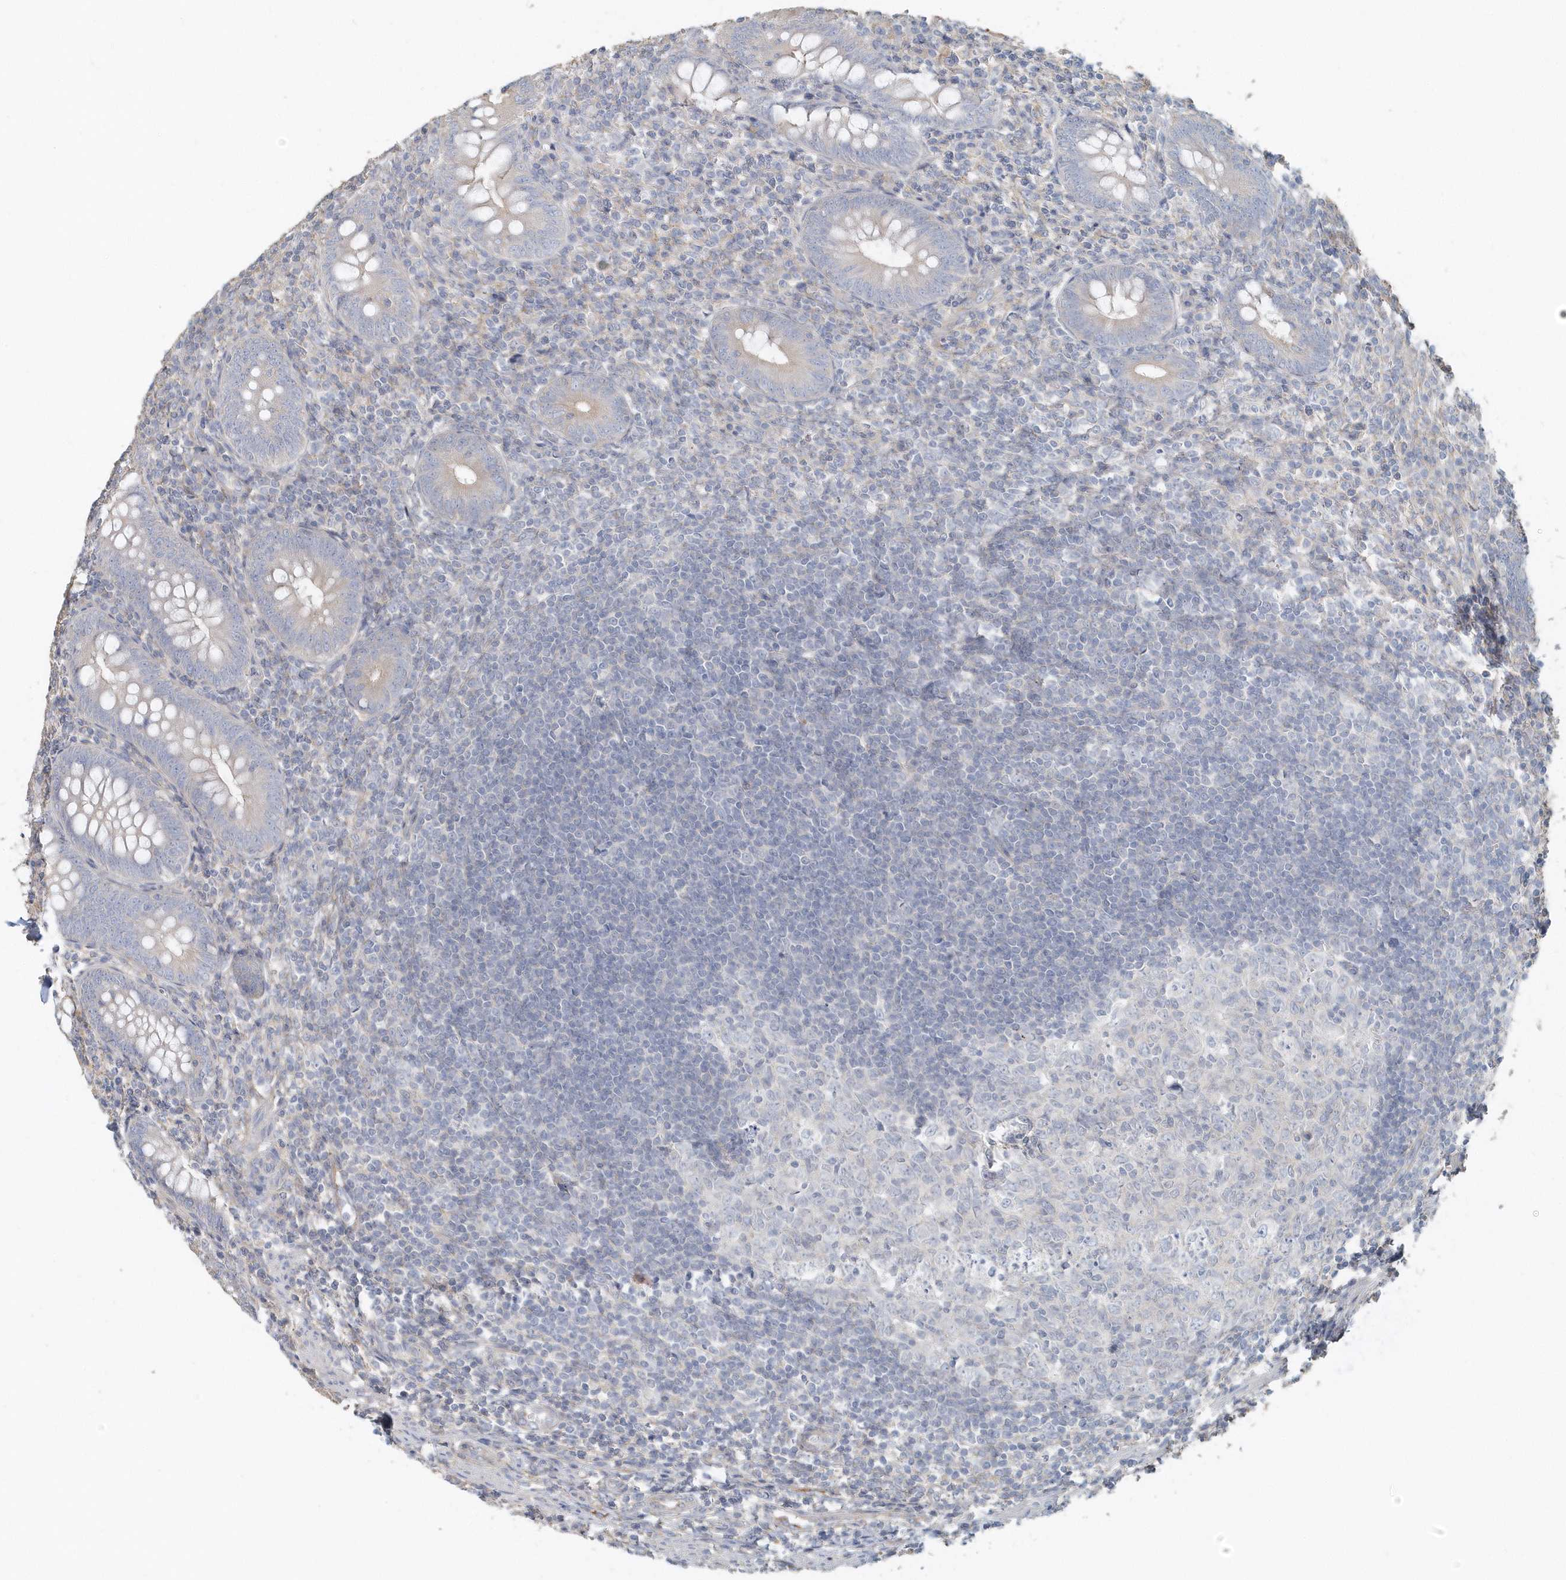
{"staining": {"intensity": "moderate", "quantity": "<25%", "location": "cytoplasmic/membranous"}, "tissue": "appendix", "cell_type": "Glandular cells", "image_type": "normal", "snomed": [{"axis": "morphology", "description": "Normal tissue, NOS"}, {"axis": "topography", "description": "Appendix"}], "caption": "High-magnification brightfield microscopy of benign appendix stained with DAB (brown) and counterstained with hematoxylin (blue). glandular cells exhibit moderate cytoplasmic/membranous positivity is appreciated in about<25% of cells. (DAB (3,3'-diaminobenzidine) = brown stain, brightfield microscopy at high magnification).", "gene": "MMRN1", "patient": {"sex": "male", "age": 14}}